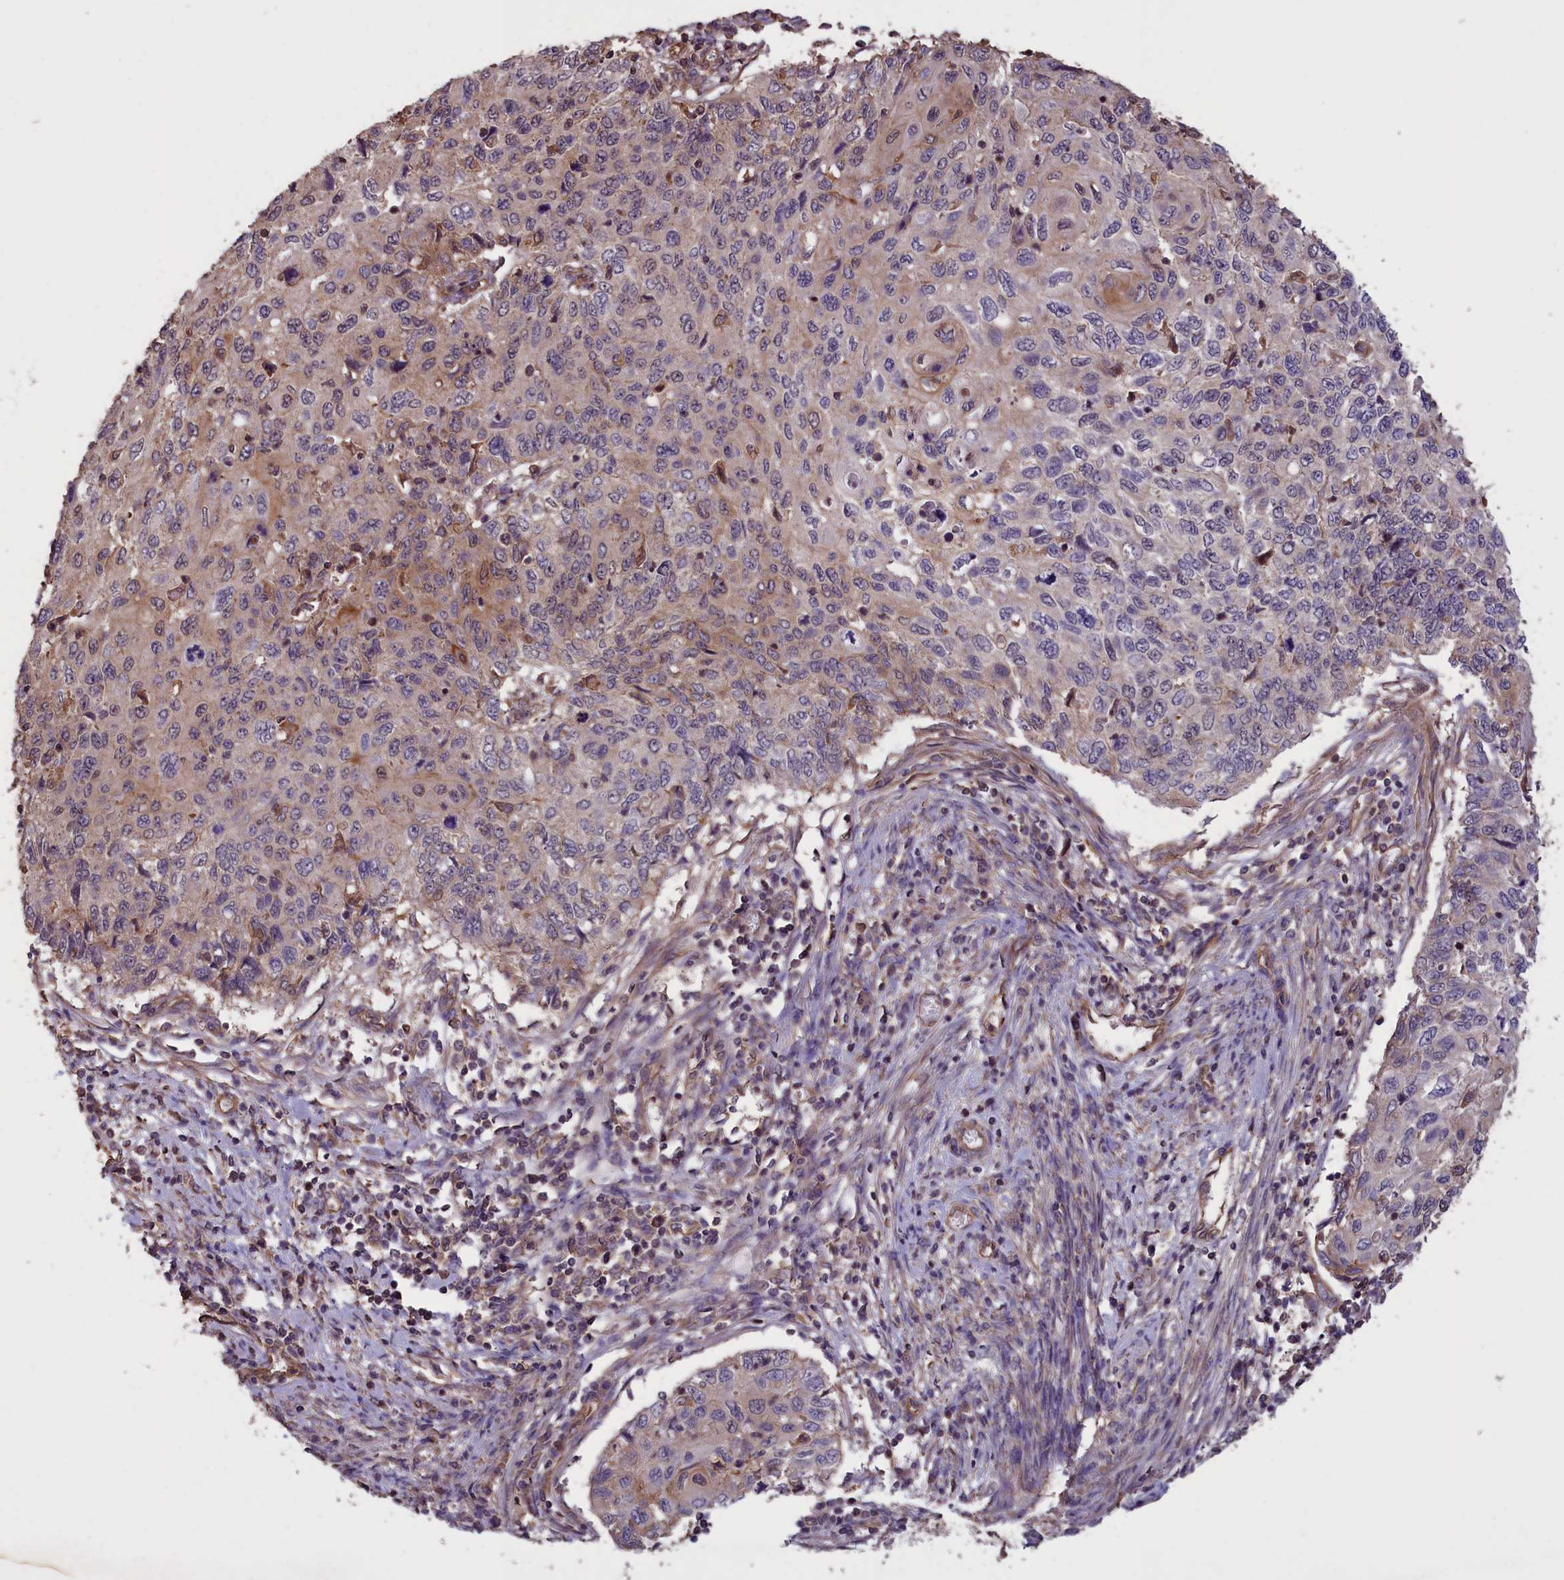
{"staining": {"intensity": "moderate", "quantity": "<25%", "location": "cytoplasmic/membranous"}, "tissue": "cervical cancer", "cell_type": "Tumor cells", "image_type": "cancer", "snomed": [{"axis": "morphology", "description": "Squamous cell carcinoma, NOS"}, {"axis": "topography", "description": "Cervix"}], "caption": "Cervical squamous cell carcinoma tissue reveals moderate cytoplasmic/membranous staining in approximately <25% of tumor cells", "gene": "DAPK3", "patient": {"sex": "female", "age": 70}}